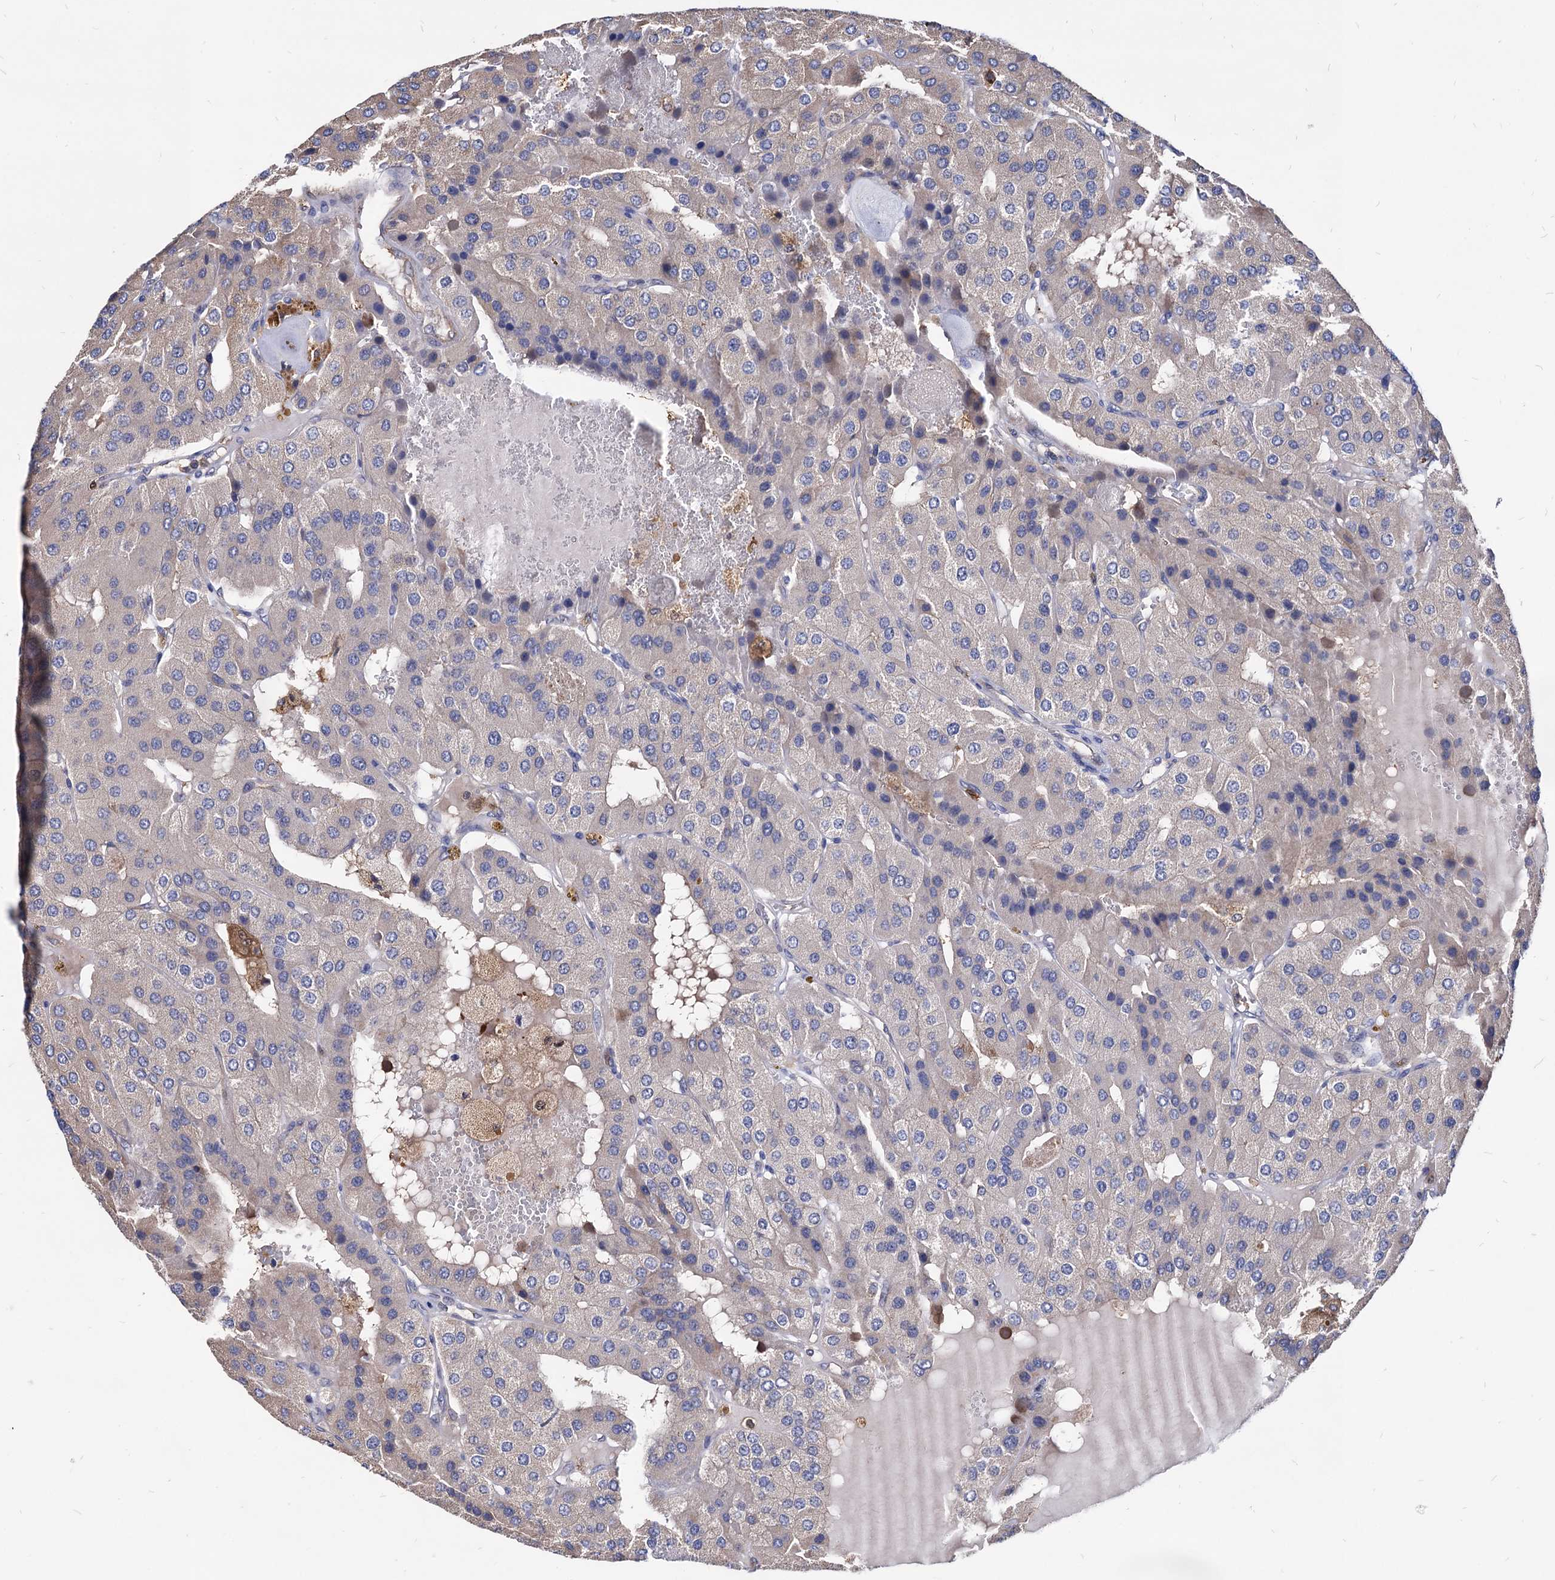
{"staining": {"intensity": "negative", "quantity": "none", "location": "none"}, "tissue": "parathyroid gland", "cell_type": "Glandular cells", "image_type": "normal", "snomed": [{"axis": "morphology", "description": "Normal tissue, NOS"}, {"axis": "morphology", "description": "Adenoma, NOS"}, {"axis": "topography", "description": "Parathyroid gland"}], "caption": "The image shows no staining of glandular cells in unremarkable parathyroid gland. (DAB immunohistochemistry (IHC) visualized using brightfield microscopy, high magnification).", "gene": "CPPED1", "patient": {"sex": "female", "age": 86}}